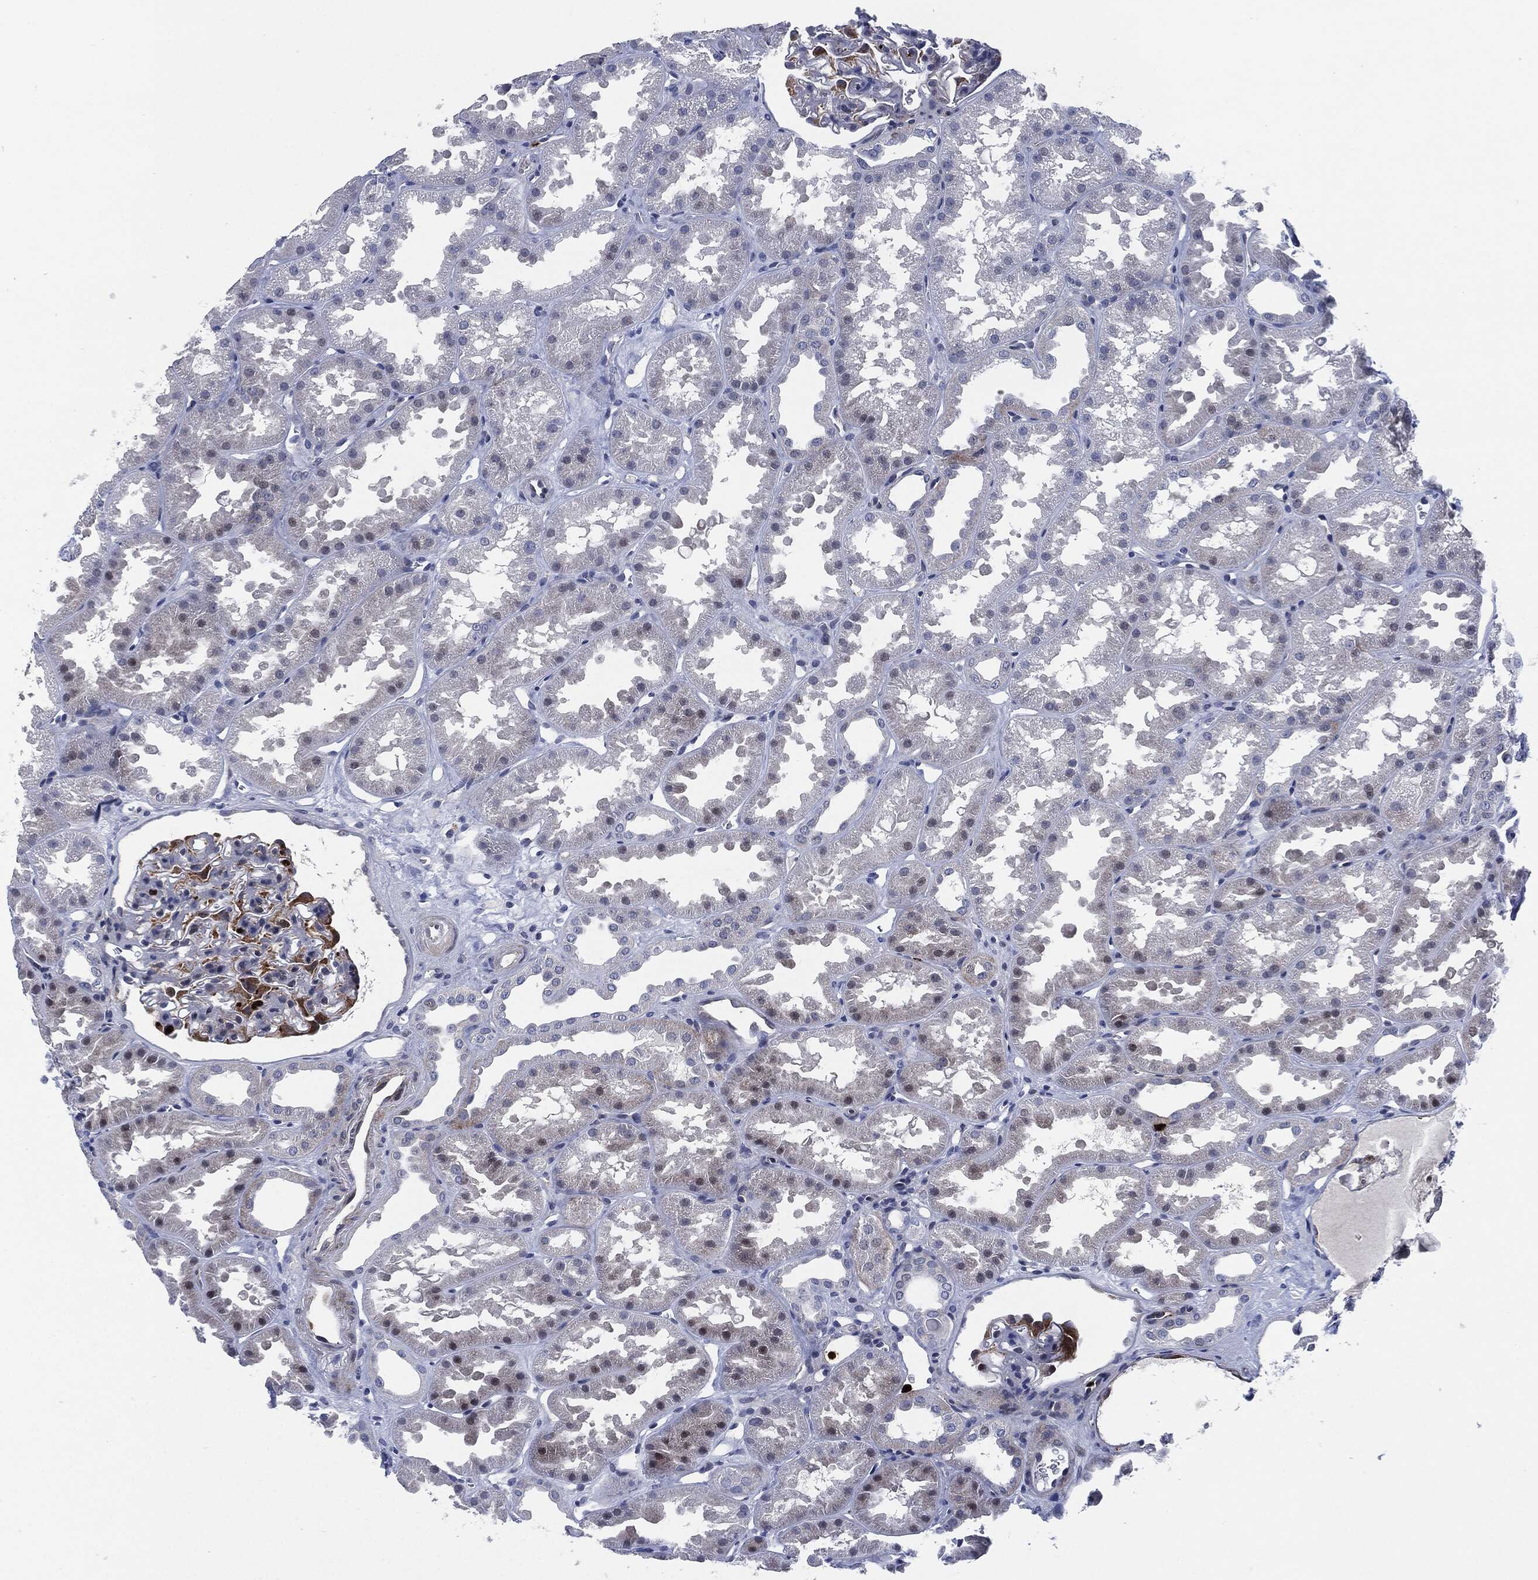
{"staining": {"intensity": "strong", "quantity": "<25%", "location": "cytoplasmic/membranous,nuclear"}, "tissue": "kidney", "cell_type": "Cells in glomeruli", "image_type": "normal", "snomed": [{"axis": "morphology", "description": "Normal tissue, NOS"}, {"axis": "topography", "description": "Kidney"}], "caption": "Cells in glomeruli demonstrate strong cytoplasmic/membranous,nuclear positivity in about <25% of cells in benign kidney.", "gene": "MPO", "patient": {"sex": "male", "age": 61}}